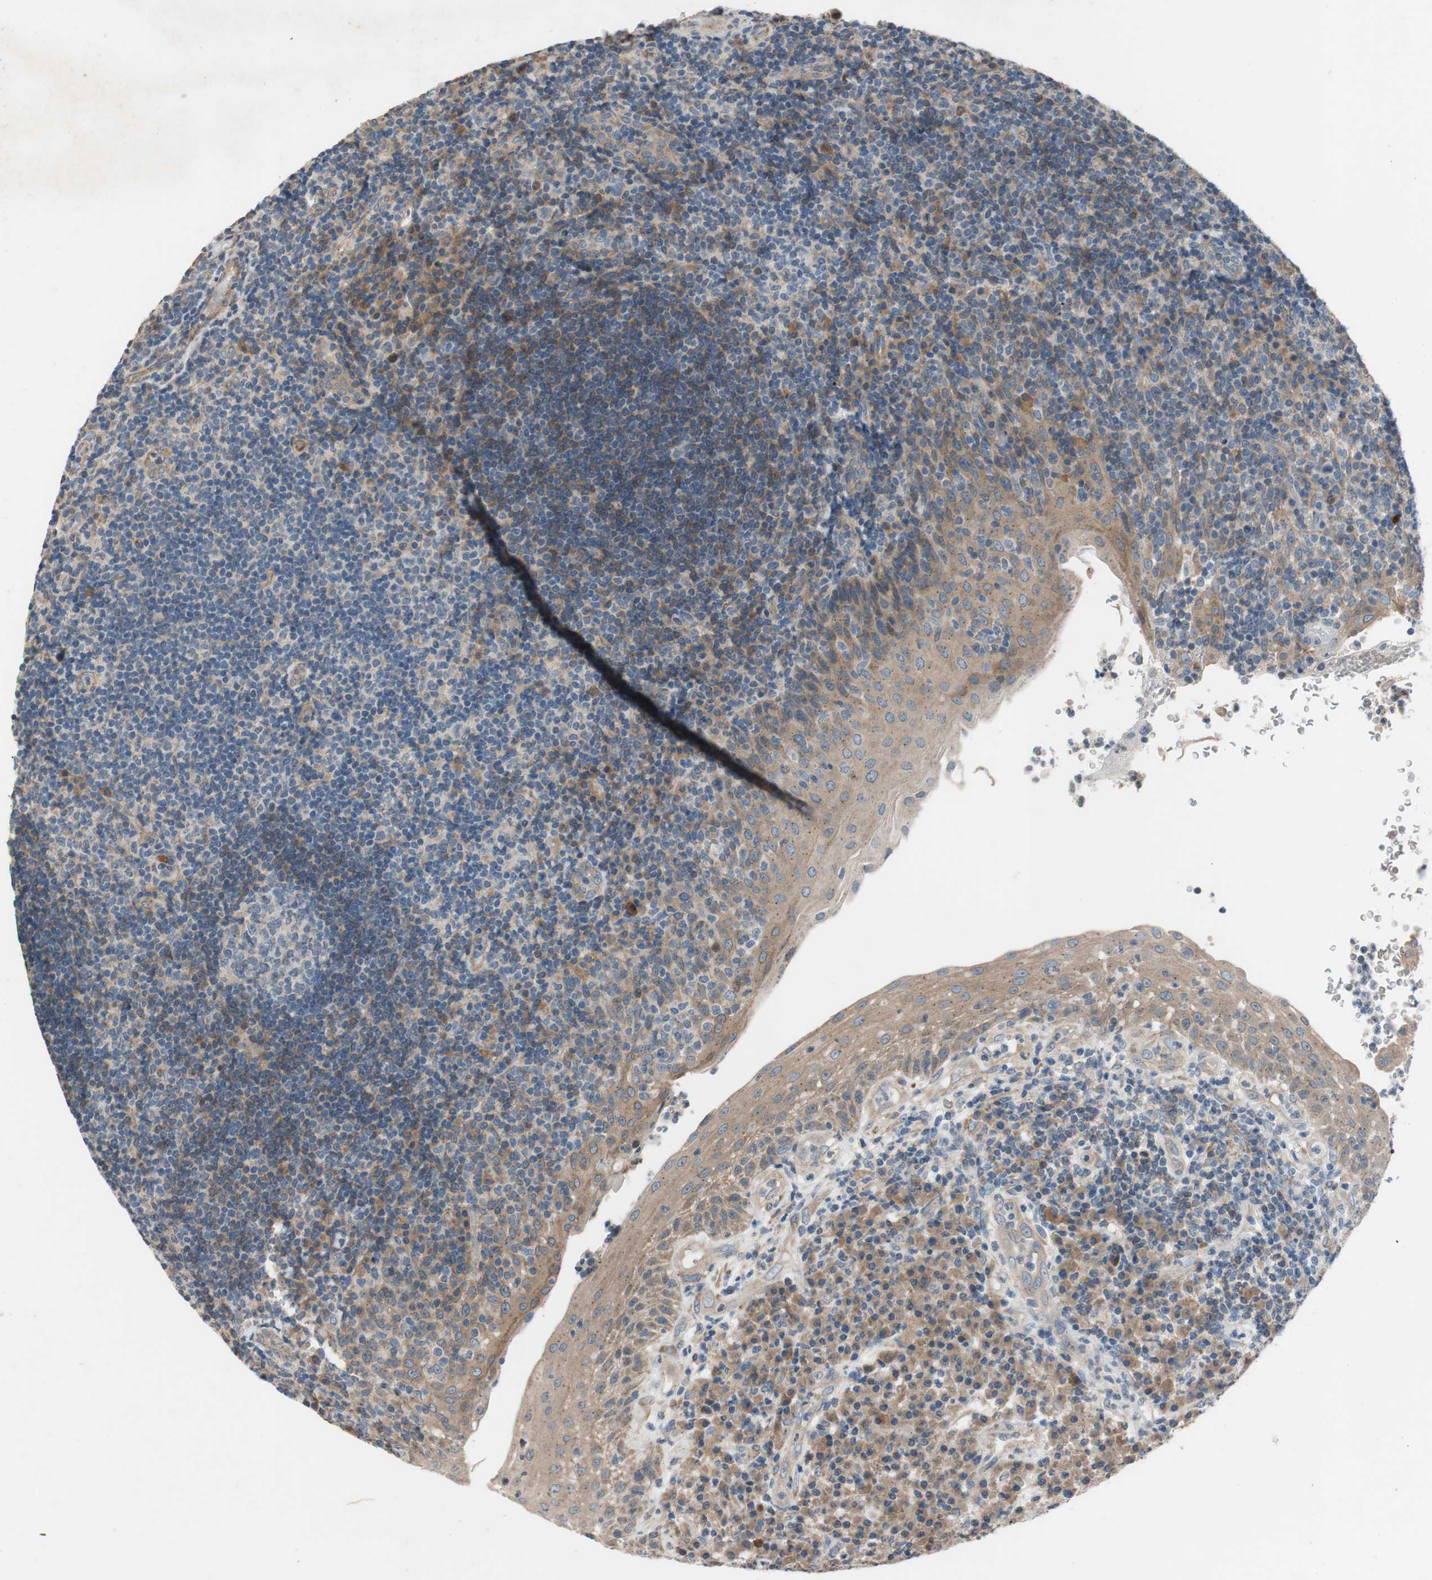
{"staining": {"intensity": "weak", "quantity": "<25%", "location": "cytoplasmic/membranous"}, "tissue": "tonsil", "cell_type": "Germinal center cells", "image_type": "normal", "snomed": [{"axis": "morphology", "description": "Normal tissue, NOS"}, {"axis": "topography", "description": "Tonsil"}], "caption": "IHC of benign tonsil displays no positivity in germinal center cells.", "gene": "ADD2", "patient": {"sex": "female", "age": 40}}